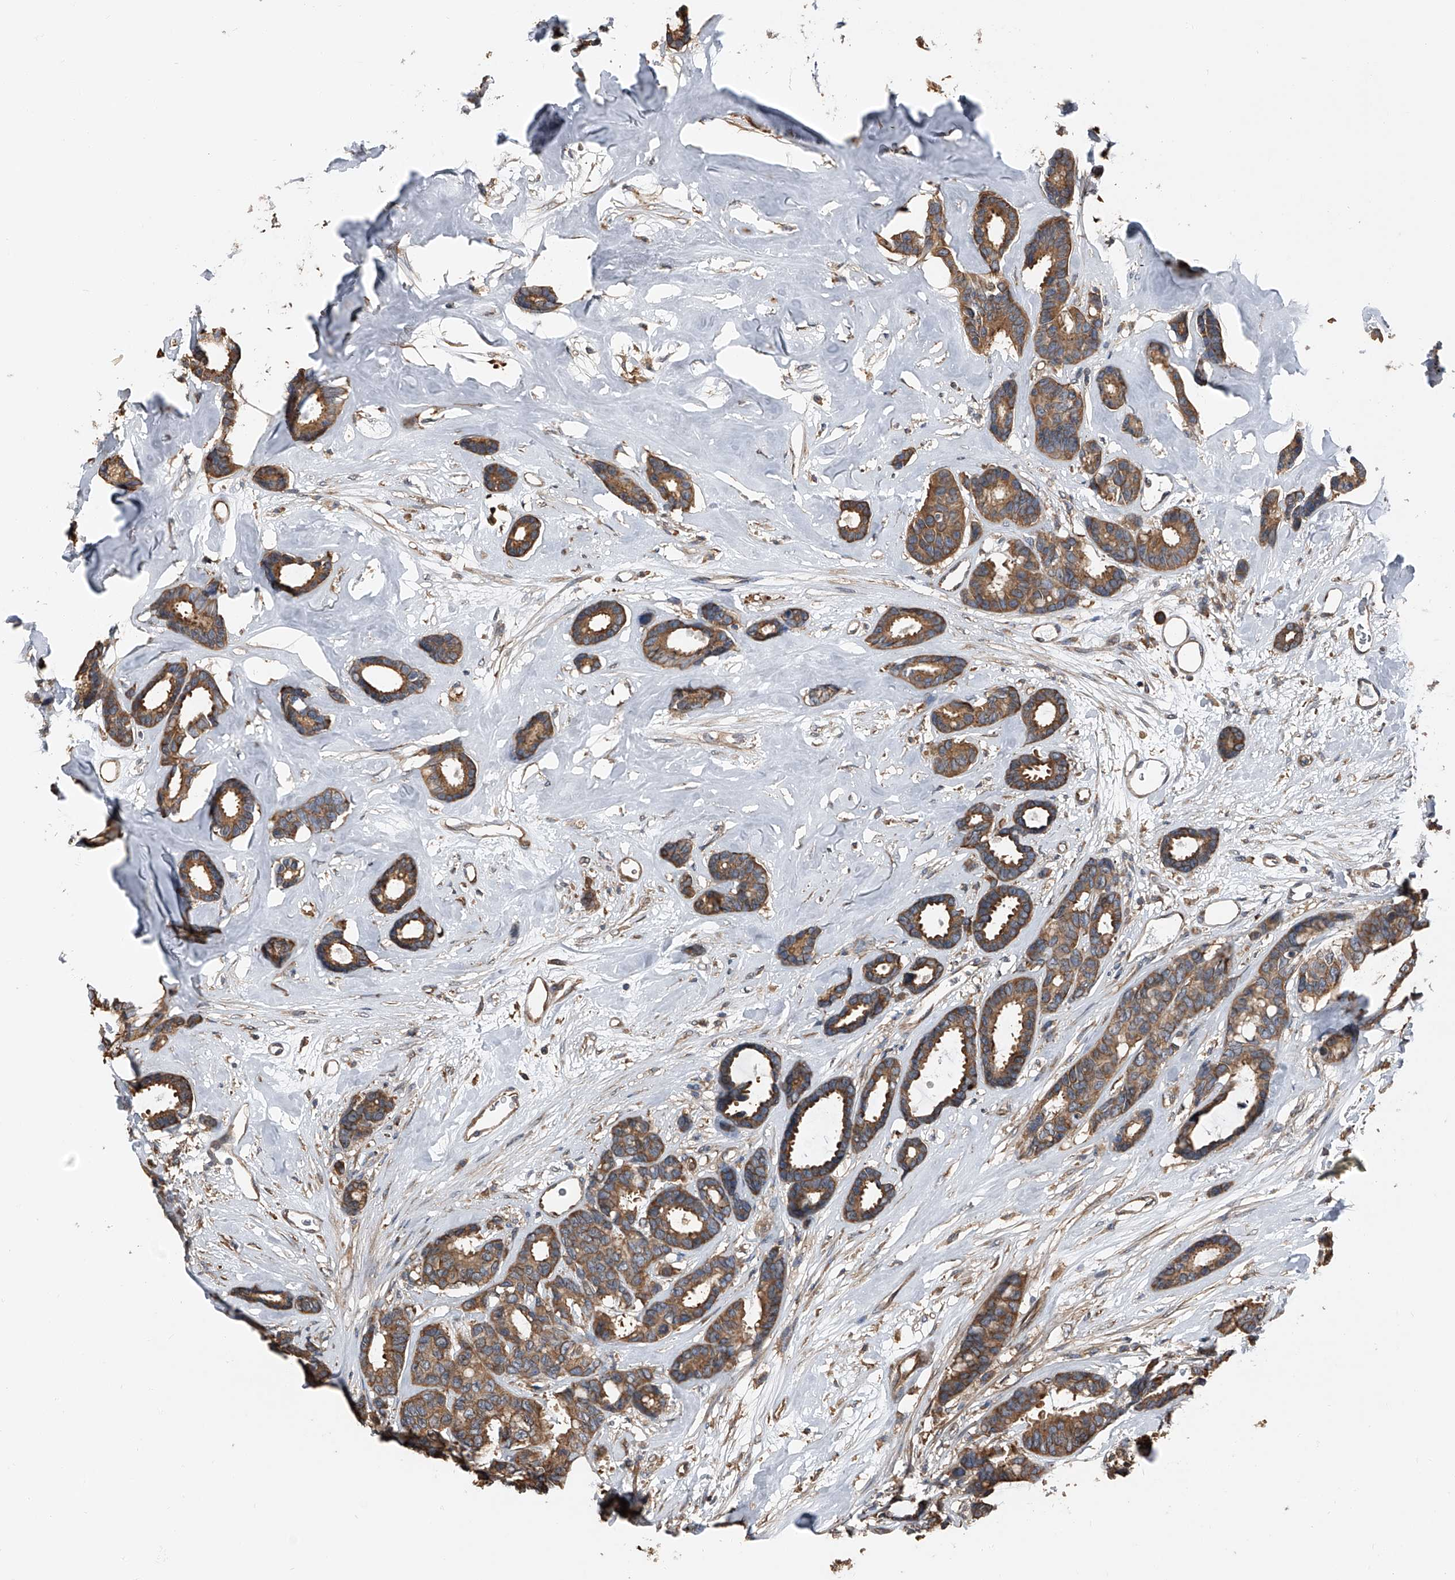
{"staining": {"intensity": "strong", "quantity": ">75%", "location": "cytoplasmic/membranous"}, "tissue": "breast cancer", "cell_type": "Tumor cells", "image_type": "cancer", "snomed": [{"axis": "morphology", "description": "Duct carcinoma"}, {"axis": "topography", "description": "Breast"}], "caption": "Immunohistochemical staining of invasive ductal carcinoma (breast) exhibits high levels of strong cytoplasmic/membranous expression in approximately >75% of tumor cells. The staining was performed using DAB, with brown indicating positive protein expression. Nuclei are stained blue with hematoxylin.", "gene": "KCNJ2", "patient": {"sex": "female", "age": 87}}